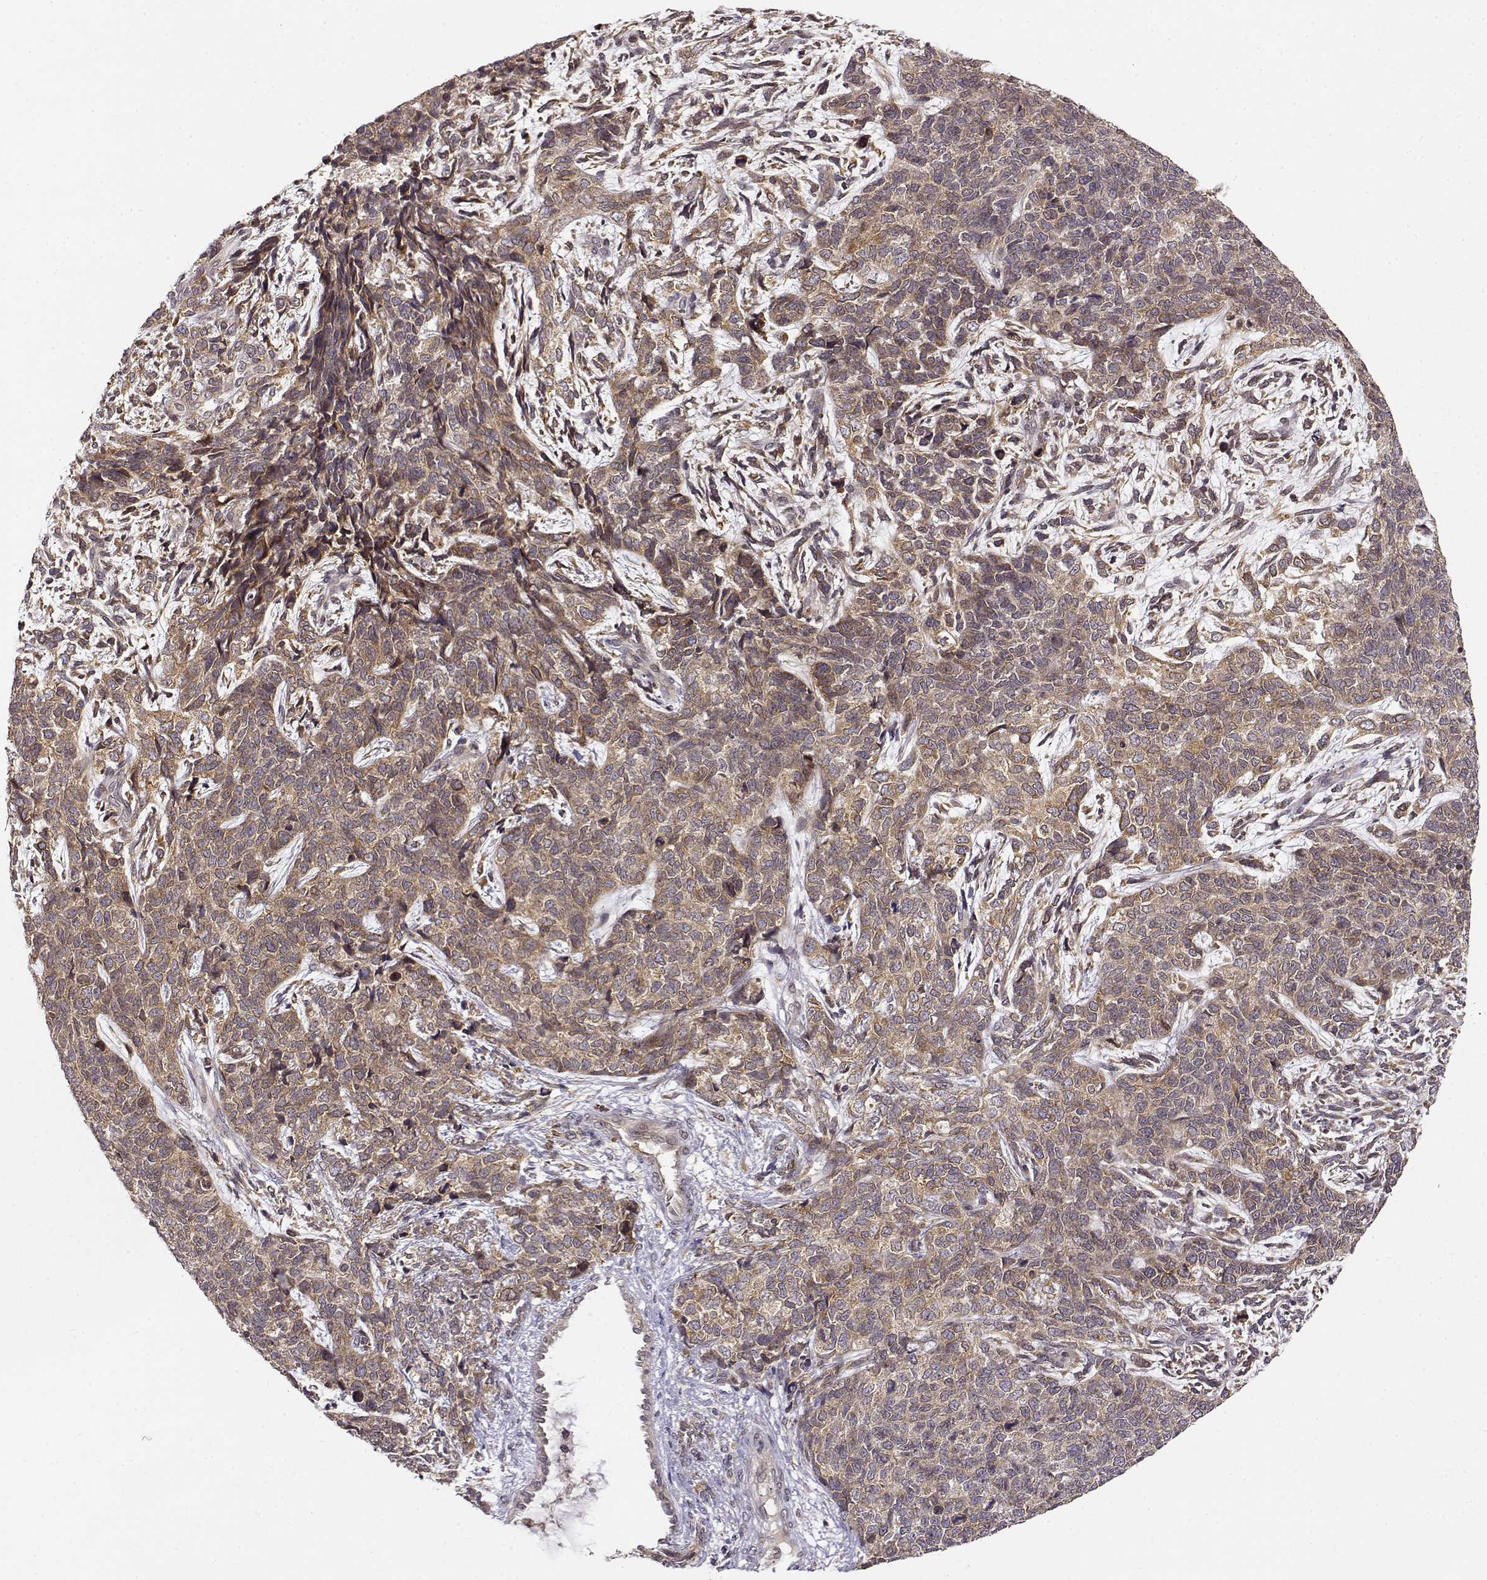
{"staining": {"intensity": "weak", "quantity": ">75%", "location": "cytoplasmic/membranous"}, "tissue": "cervical cancer", "cell_type": "Tumor cells", "image_type": "cancer", "snomed": [{"axis": "morphology", "description": "Squamous cell carcinoma, NOS"}, {"axis": "topography", "description": "Cervix"}], "caption": "A brown stain labels weak cytoplasmic/membranous positivity of a protein in human squamous cell carcinoma (cervical) tumor cells. Using DAB (3,3'-diaminobenzidine) (brown) and hematoxylin (blue) stains, captured at high magnification using brightfield microscopy.", "gene": "ERGIC2", "patient": {"sex": "female", "age": 63}}